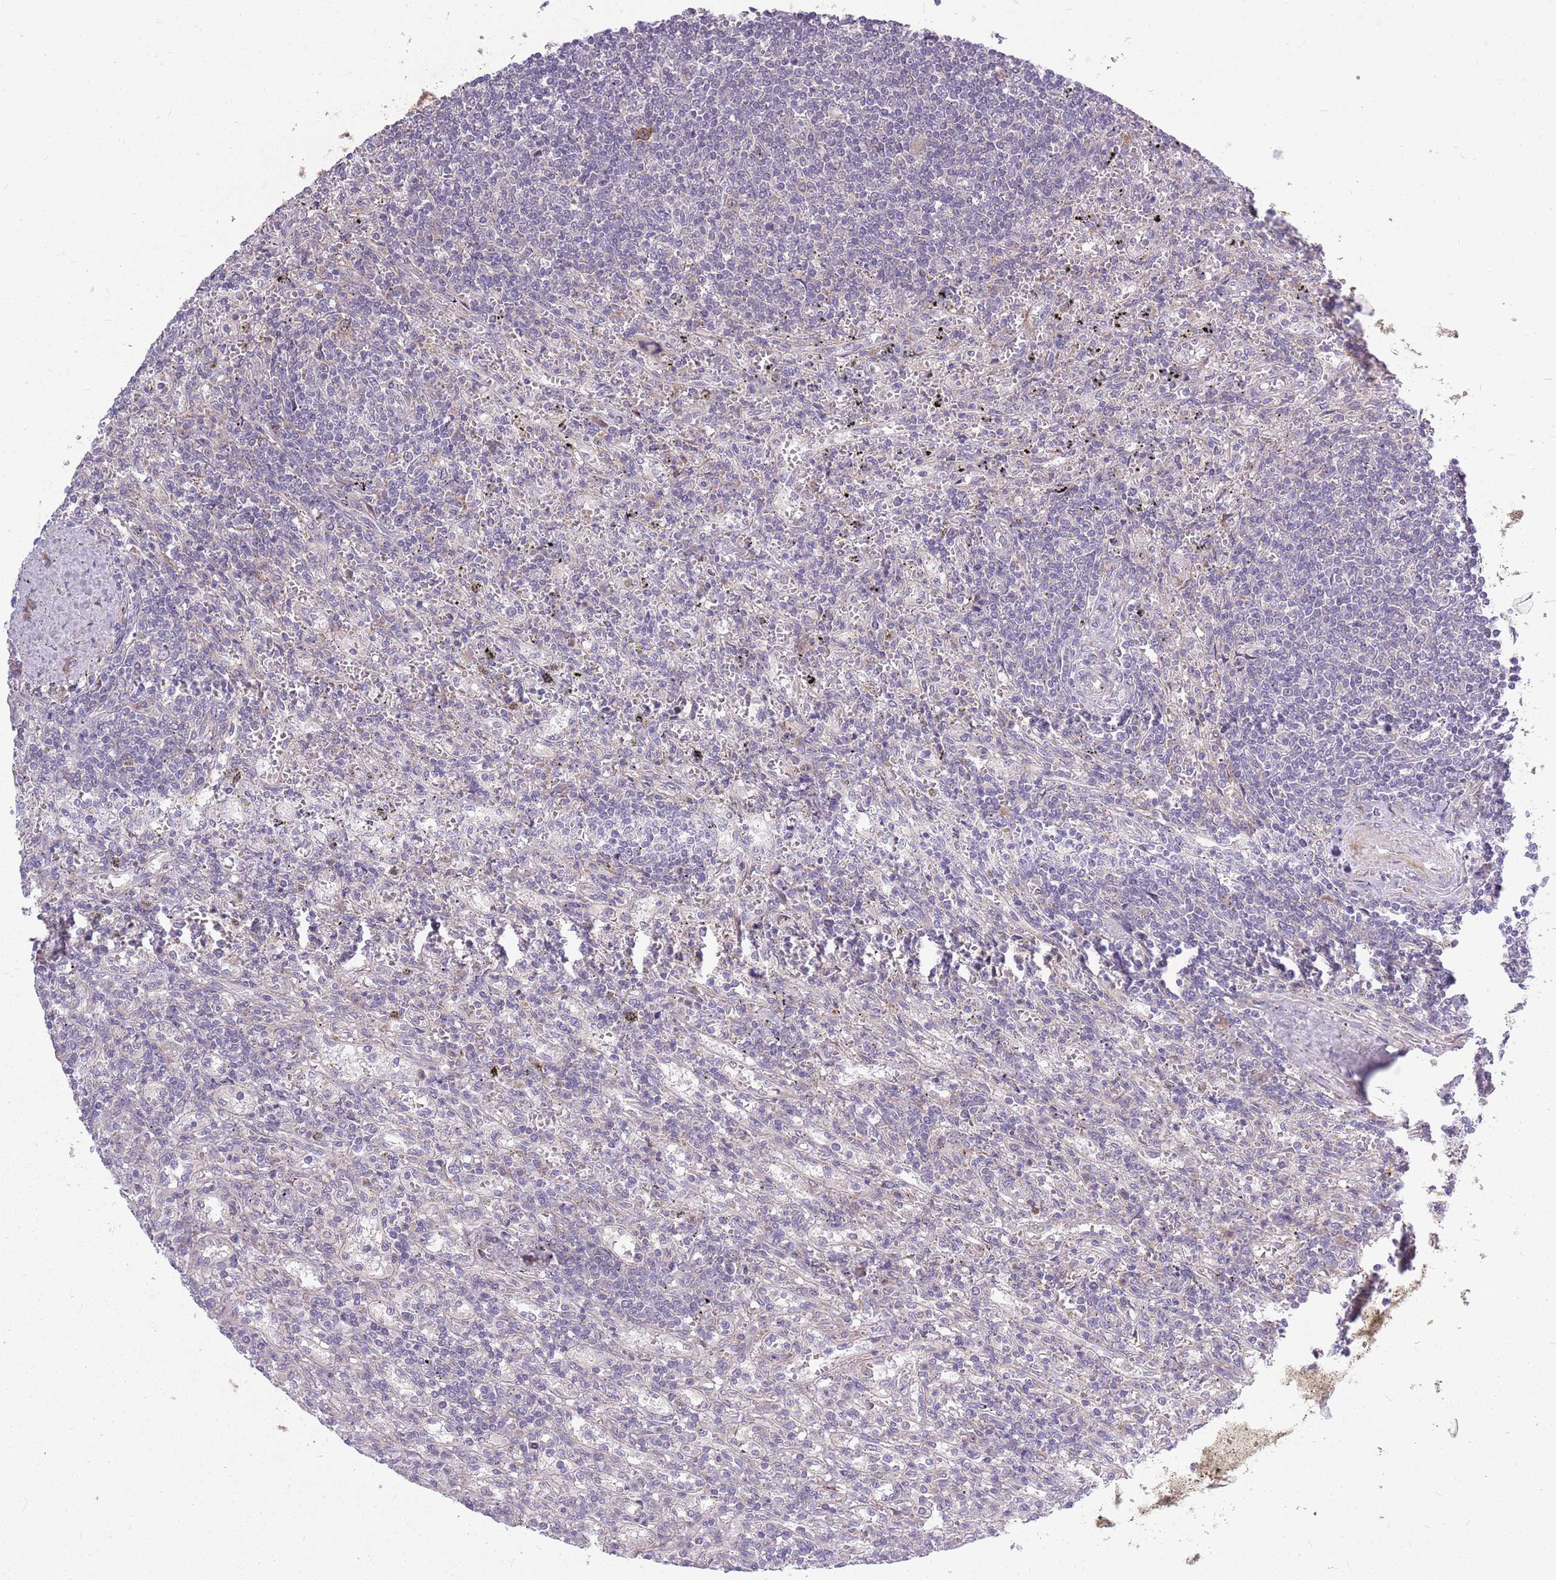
{"staining": {"intensity": "negative", "quantity": "none", "location": "none"}, "tissue": "lymphoma", "cell_type": "Tumor cells", "image_type": "cancer", "snomed": [{"axis": "morphology", "description": "Malignant lymphoma, non-Hodgkin's type, Low grade"}, {"axis": "topography", "description": "Spleen"}], "caption": "DAB immunohistochemical staining of lymphoma displays no significant positivity in tumor cells. (DAB immunohistochemistry (IHC), high magnification).", "gene": "PPP1R27", "patient": {"sex": "male", "age": 76}}